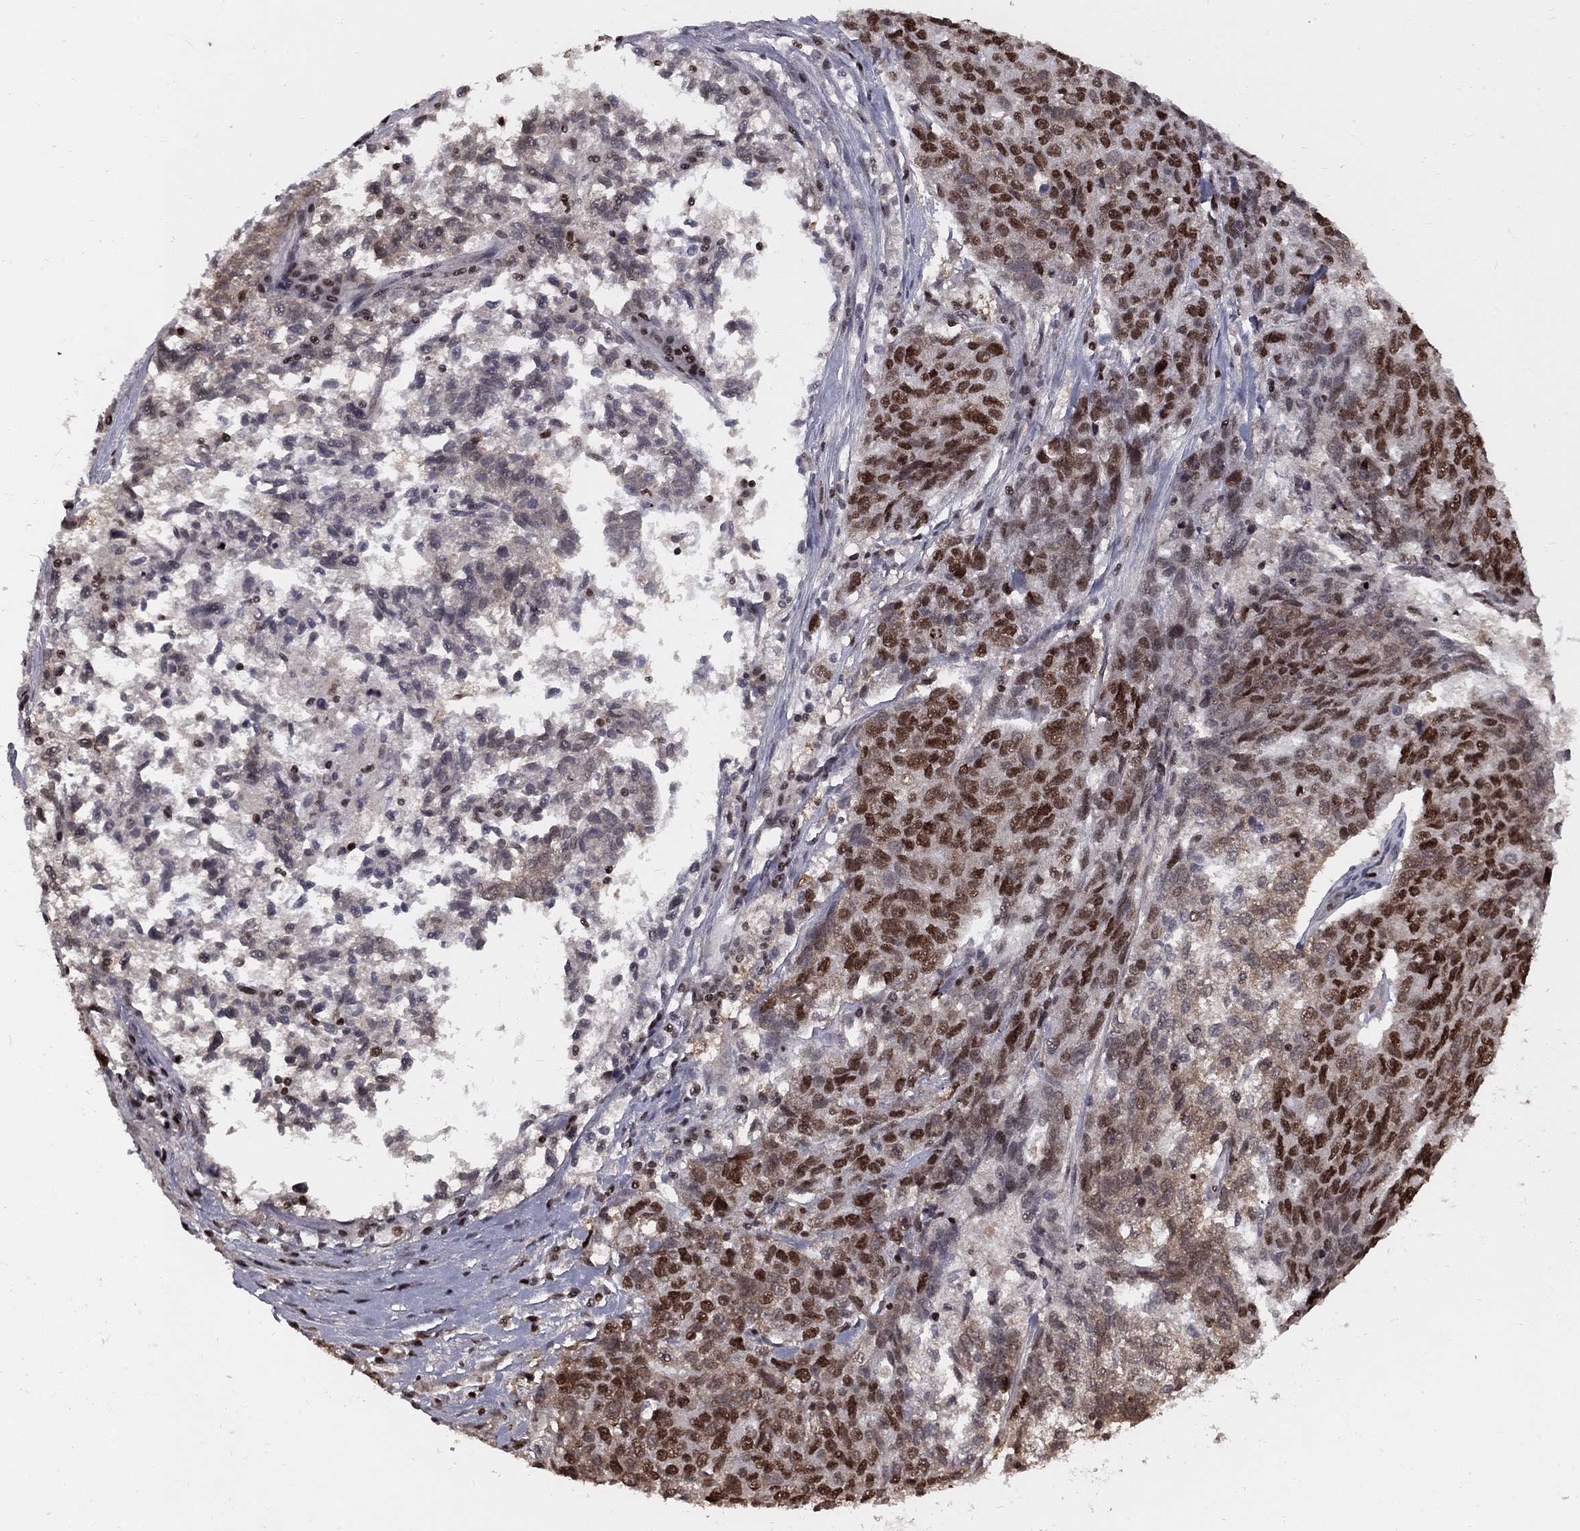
{"staining": {"intensity": "strong", "quantity": "25%-75%", "location": "nuclear"}, "tissue": "ovarian cancer", "cell_type": "Tumor cells", "image_type": "cancer", "snomed": [{"axis": "morphology", "description": "Cystadenocarcinoma, serous, NOS"}, {"axis": "topography", "description": "Ovary"}], "caption": "Ovarian cancer was stained to show a protein in brown. There is high levels of strong nuclear expression in approximately 25%-75% of tumor cells.", "gene": "RNASEH2C", "patient": {"sex": "female", "age": 71}}